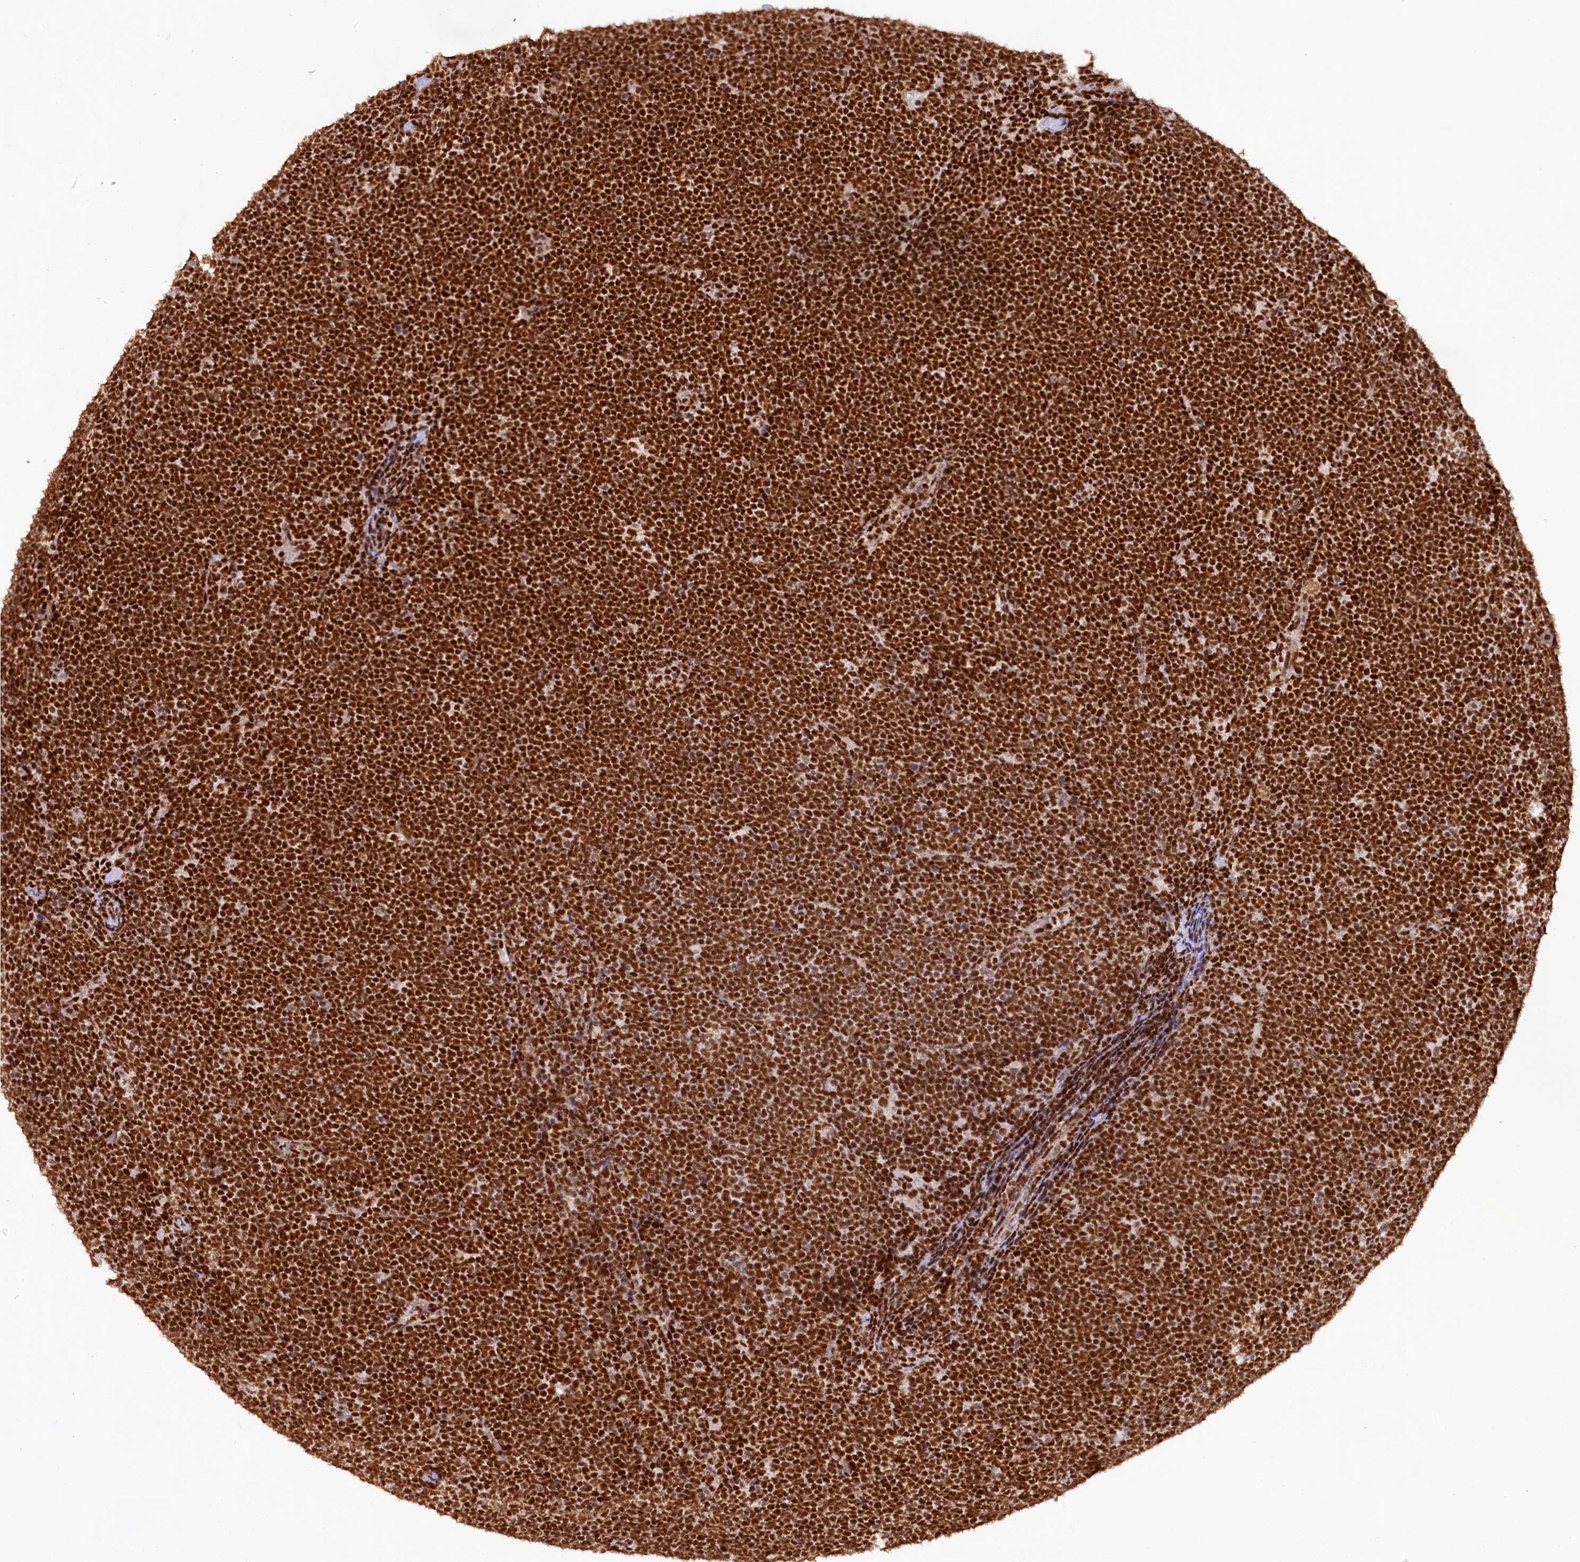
{"staining": {"intensity": "strong", "quantity": ">75%", "location": "nuclear"}, "tissue": "lymphoma", "cell_type": "Tumor cells", "image_type": "cancer", "snomed": [{"axis": "morphology", "description": "Malignant lymphoma, non-Hodgkin's type, High grade"}, {"axis": "topography", "description": "Lymph node"}], "caption": "An immunohistochemistry image of neoplastic tissue is shown. Protein staining in brown labels strong nuclear positivity in high-grade malignant lymphoma, non-Hodgkin's type within tumor cells.", "gene": "HIRA", "patient": {"sex": "male", "age": 13}}